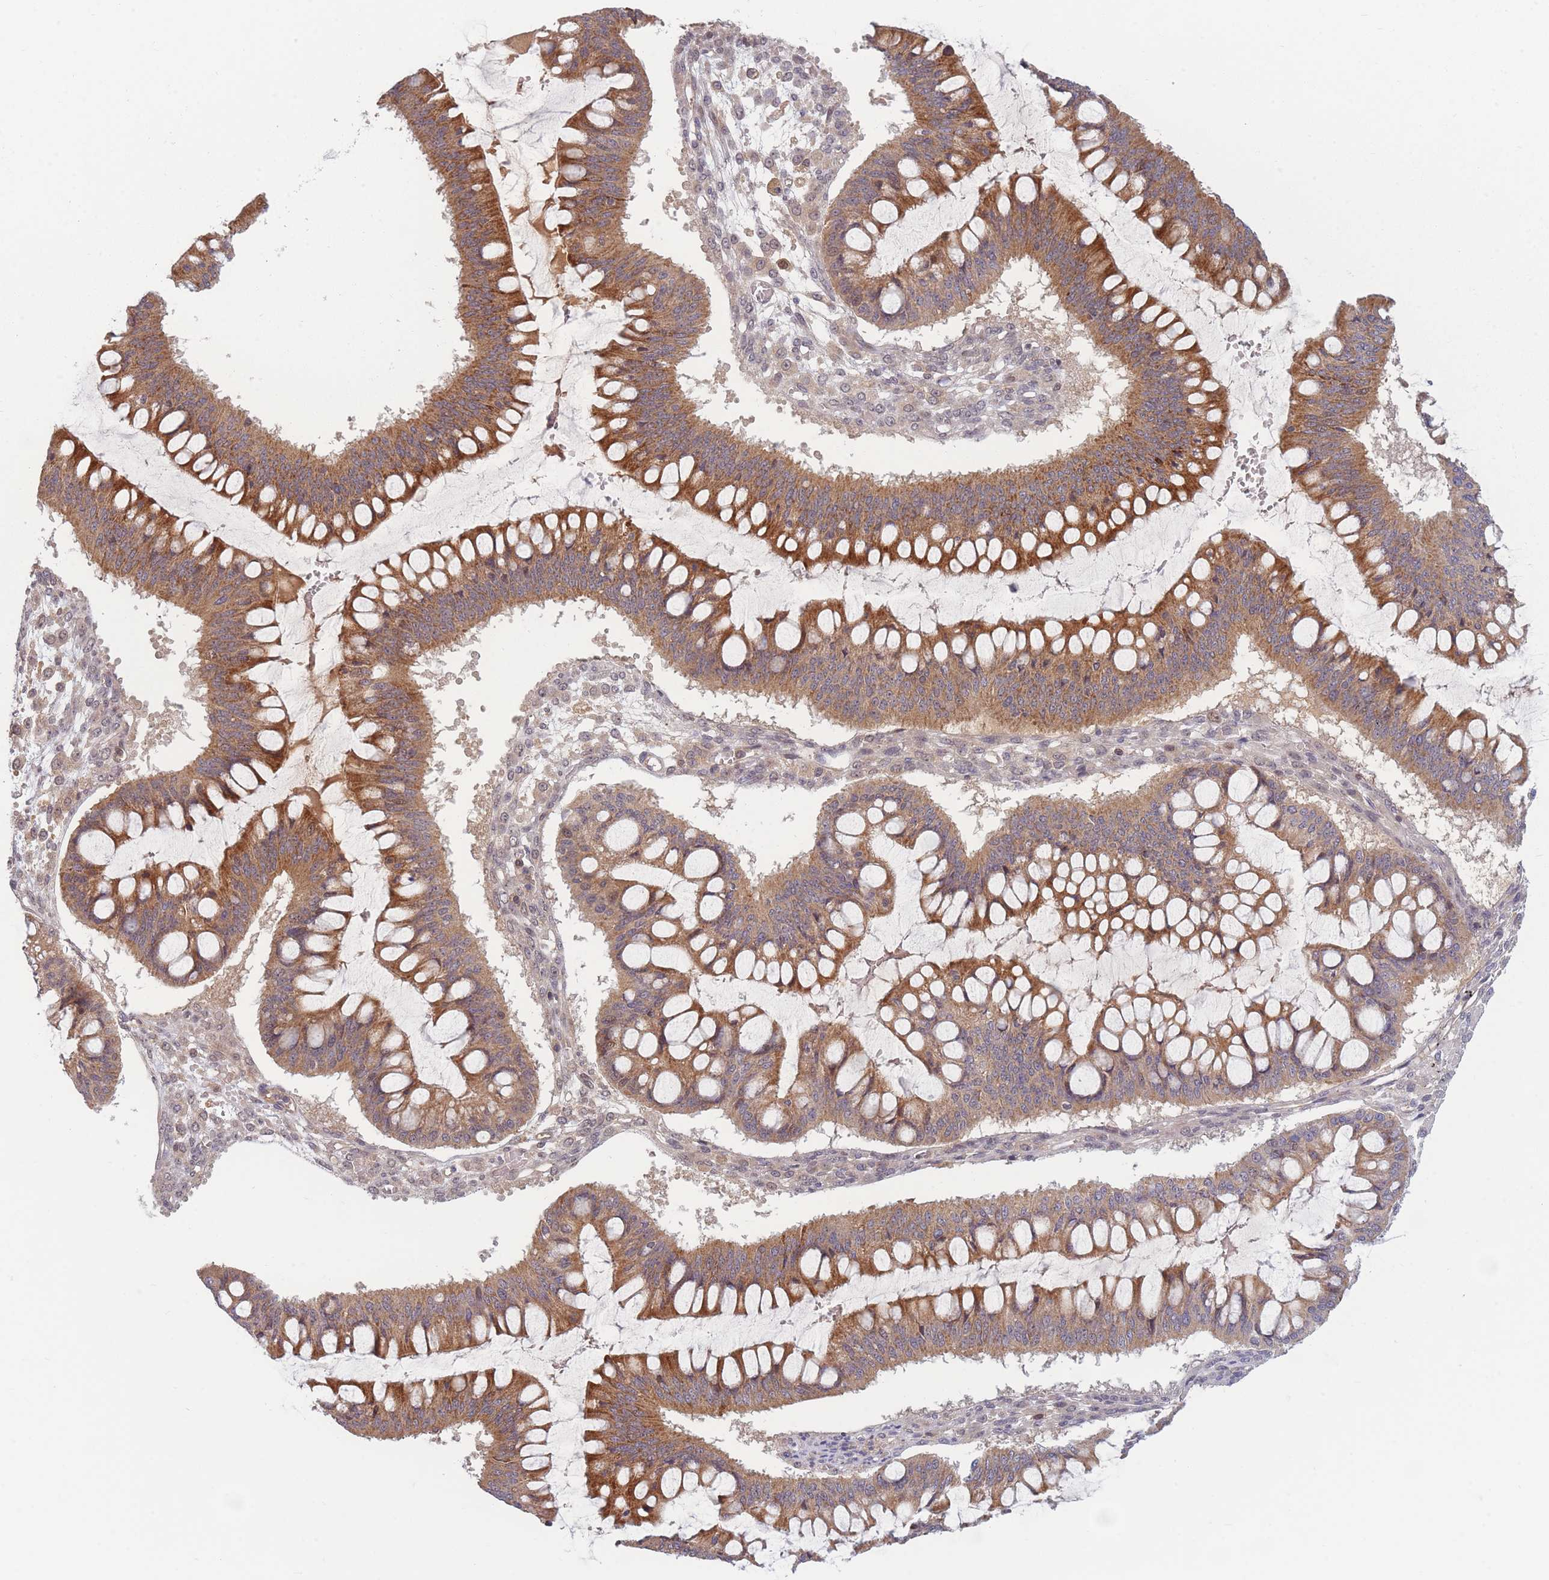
{"staining": {"intensity": "moderate", "quantity": ">75%", "location": "cytoplasmic/membranous"}, "tissue": "ovarian cancer", "cell_type": "Tumor cells", "image_type": "cancer", "snomed": [{"axis": "morphology", "description": "Cystadenocarcinoma, mucinous, NOS"}, {"axis": "topography", "description": "Ovary"}], "caption": "Immunohistochemistry photomicrograph of mucinous cystadenocarcinoma (ovarian) stained for a protein (brown), which displays medium levels of moderate cytoplasmic/membranous positivity in about >75% of tumor cells.", "gene": "FAM153A", "patient": {"sex": "female", "age": 73}}